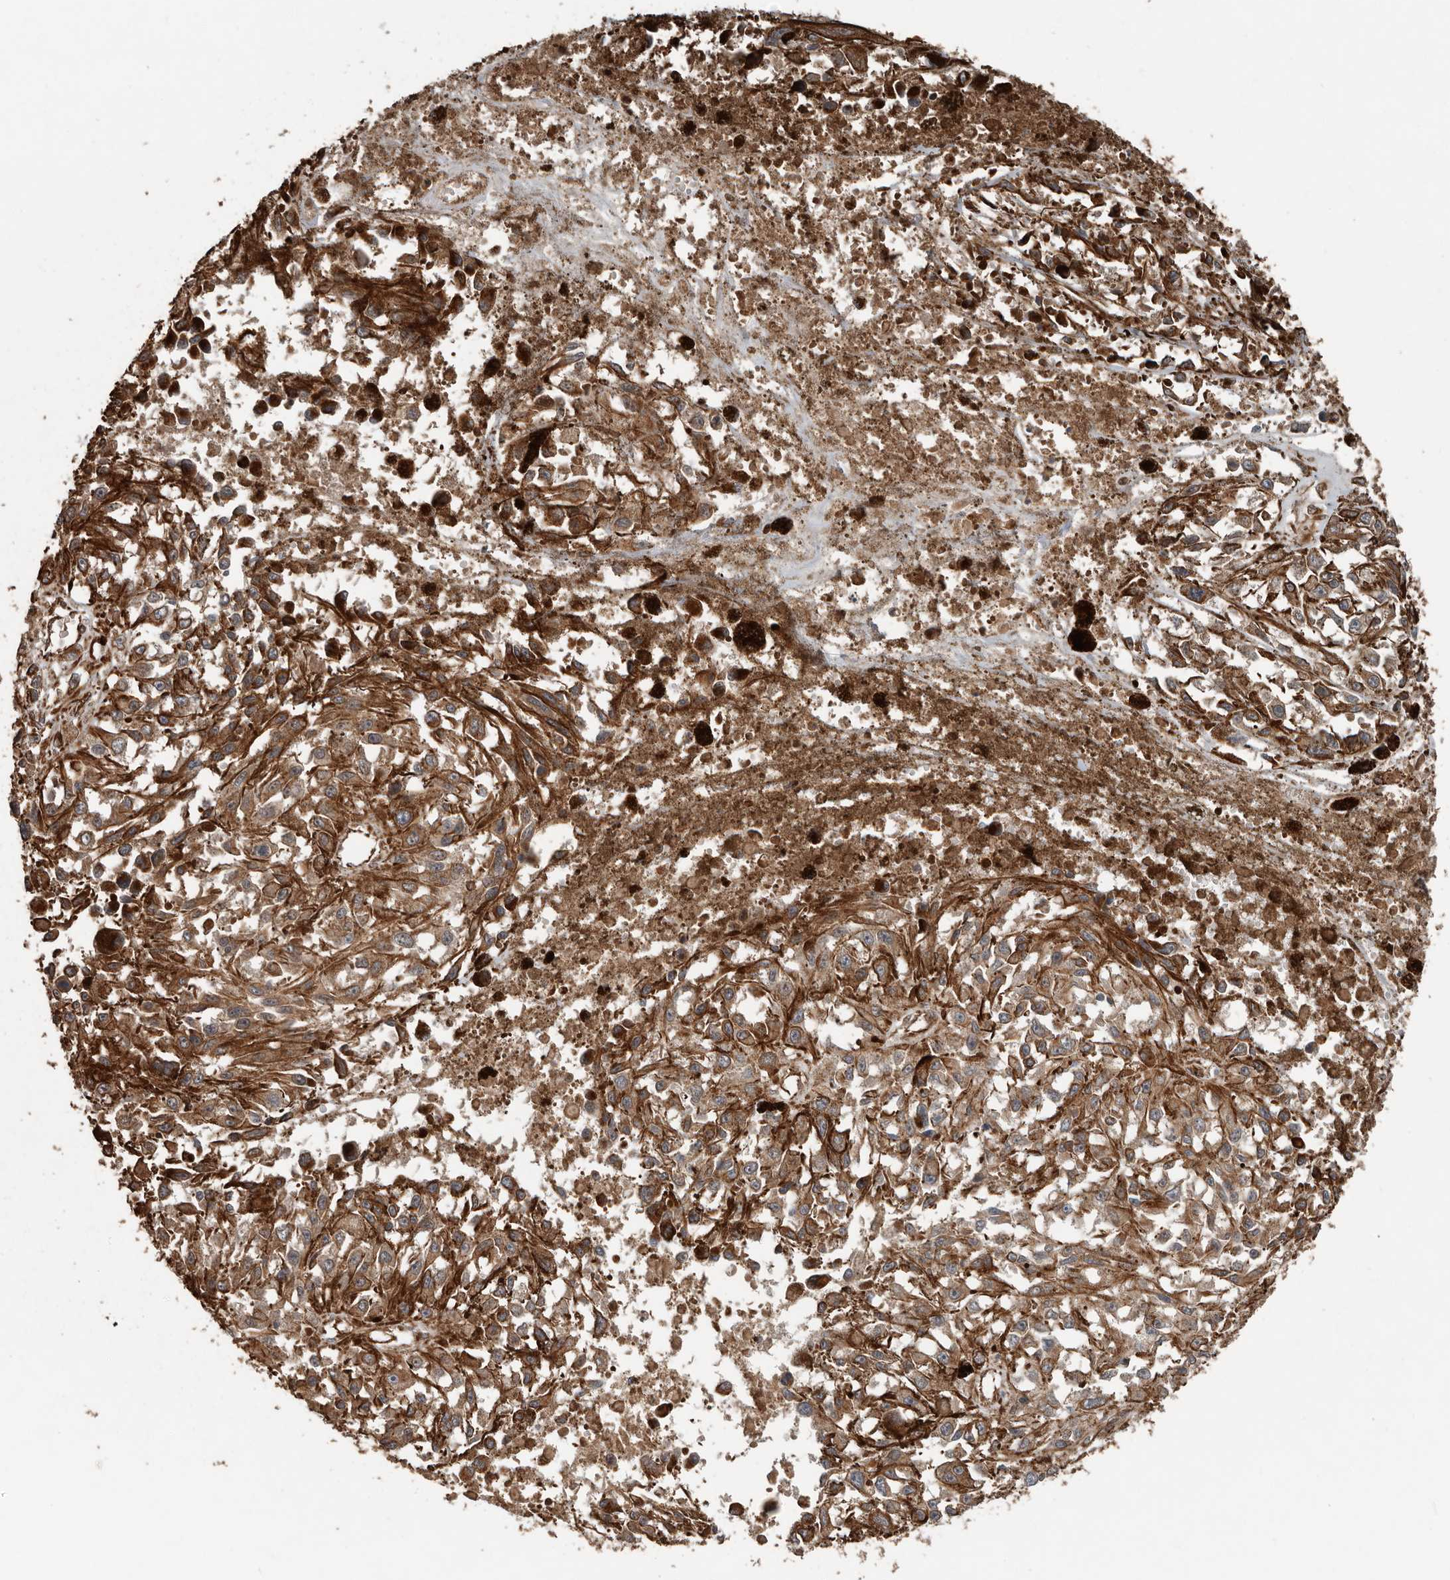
{"staining": {"intensity": "weak", "quantity": ">75%", "location": "cytoplasmic/membranous"}, "tissue": "melanoma", "cell_type": "Tumor cells", "image_type": "cancer", "snomed": [{"axis": "morphology", "description": "Malignant melanoma, Metastatic site"}, {"axis": "topography", "description": "Lymph node"}], "caption": "This photomicrograph exhibits IHC staining of human malignant melanoma (metastatic site), with low weak cytoplasmic/membranous positivity in approximately >75% of tumor cells.", "gene": "YOD1", "patient": {"sex": "male", "age": 59}}